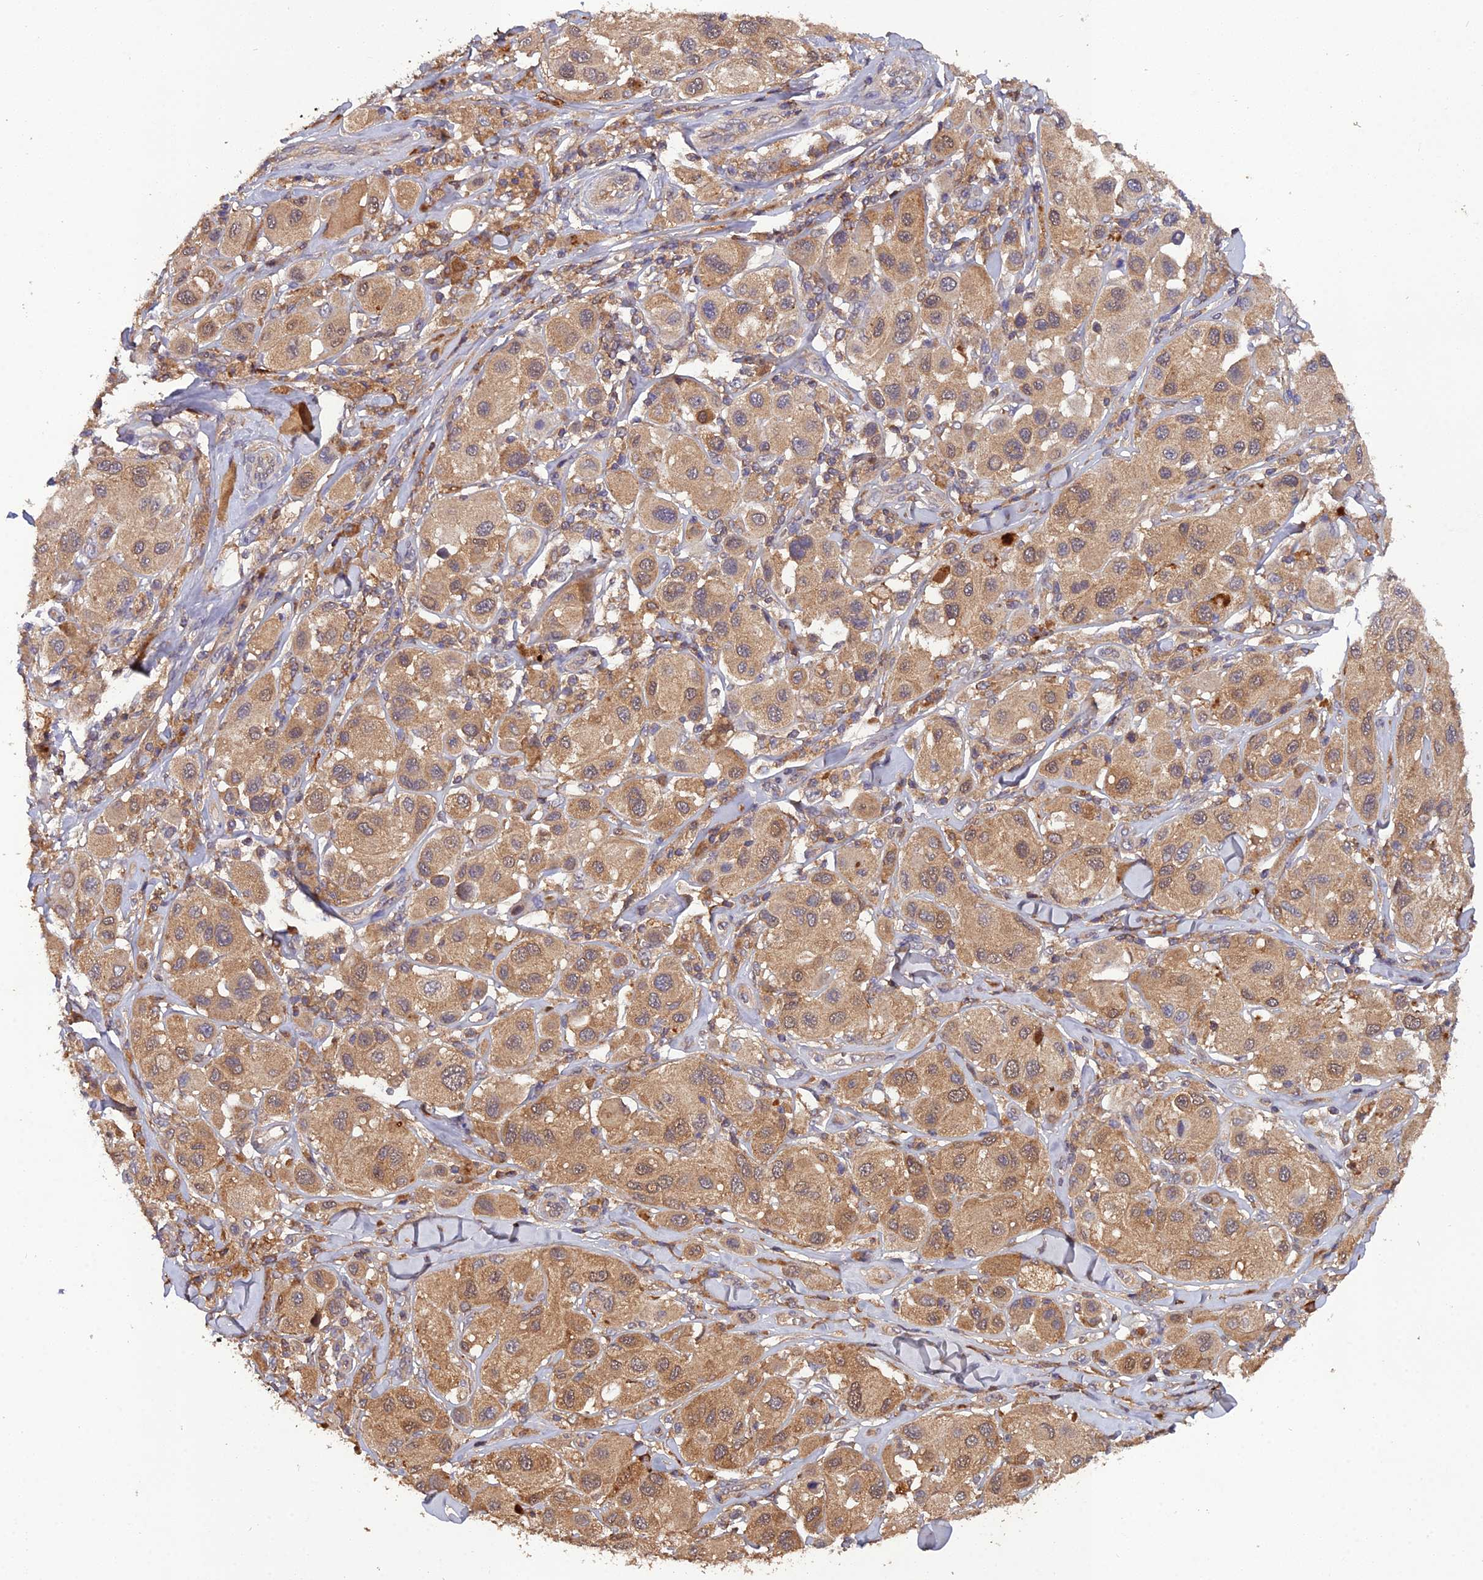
{"staining": {"intensity": "moderate", "quantity": ">75%", "location": "cytoplasmic/membranous"}, "tissue": "melanoma", "cell_type": "Tumor cells", "image_type": "cancer", "snomed": [{"axis": "morphology", "description": "Malignant melanoma, Metastatic site"}, {"axis": "topography", "description": "Skin"}], "caption": "Tumor cells reveal moderate cytoplasmic/membranous staining in about >75% of cells in melanoma.", "gene": "TMEM258", "patient": {"sex": "male", "age": 41}}